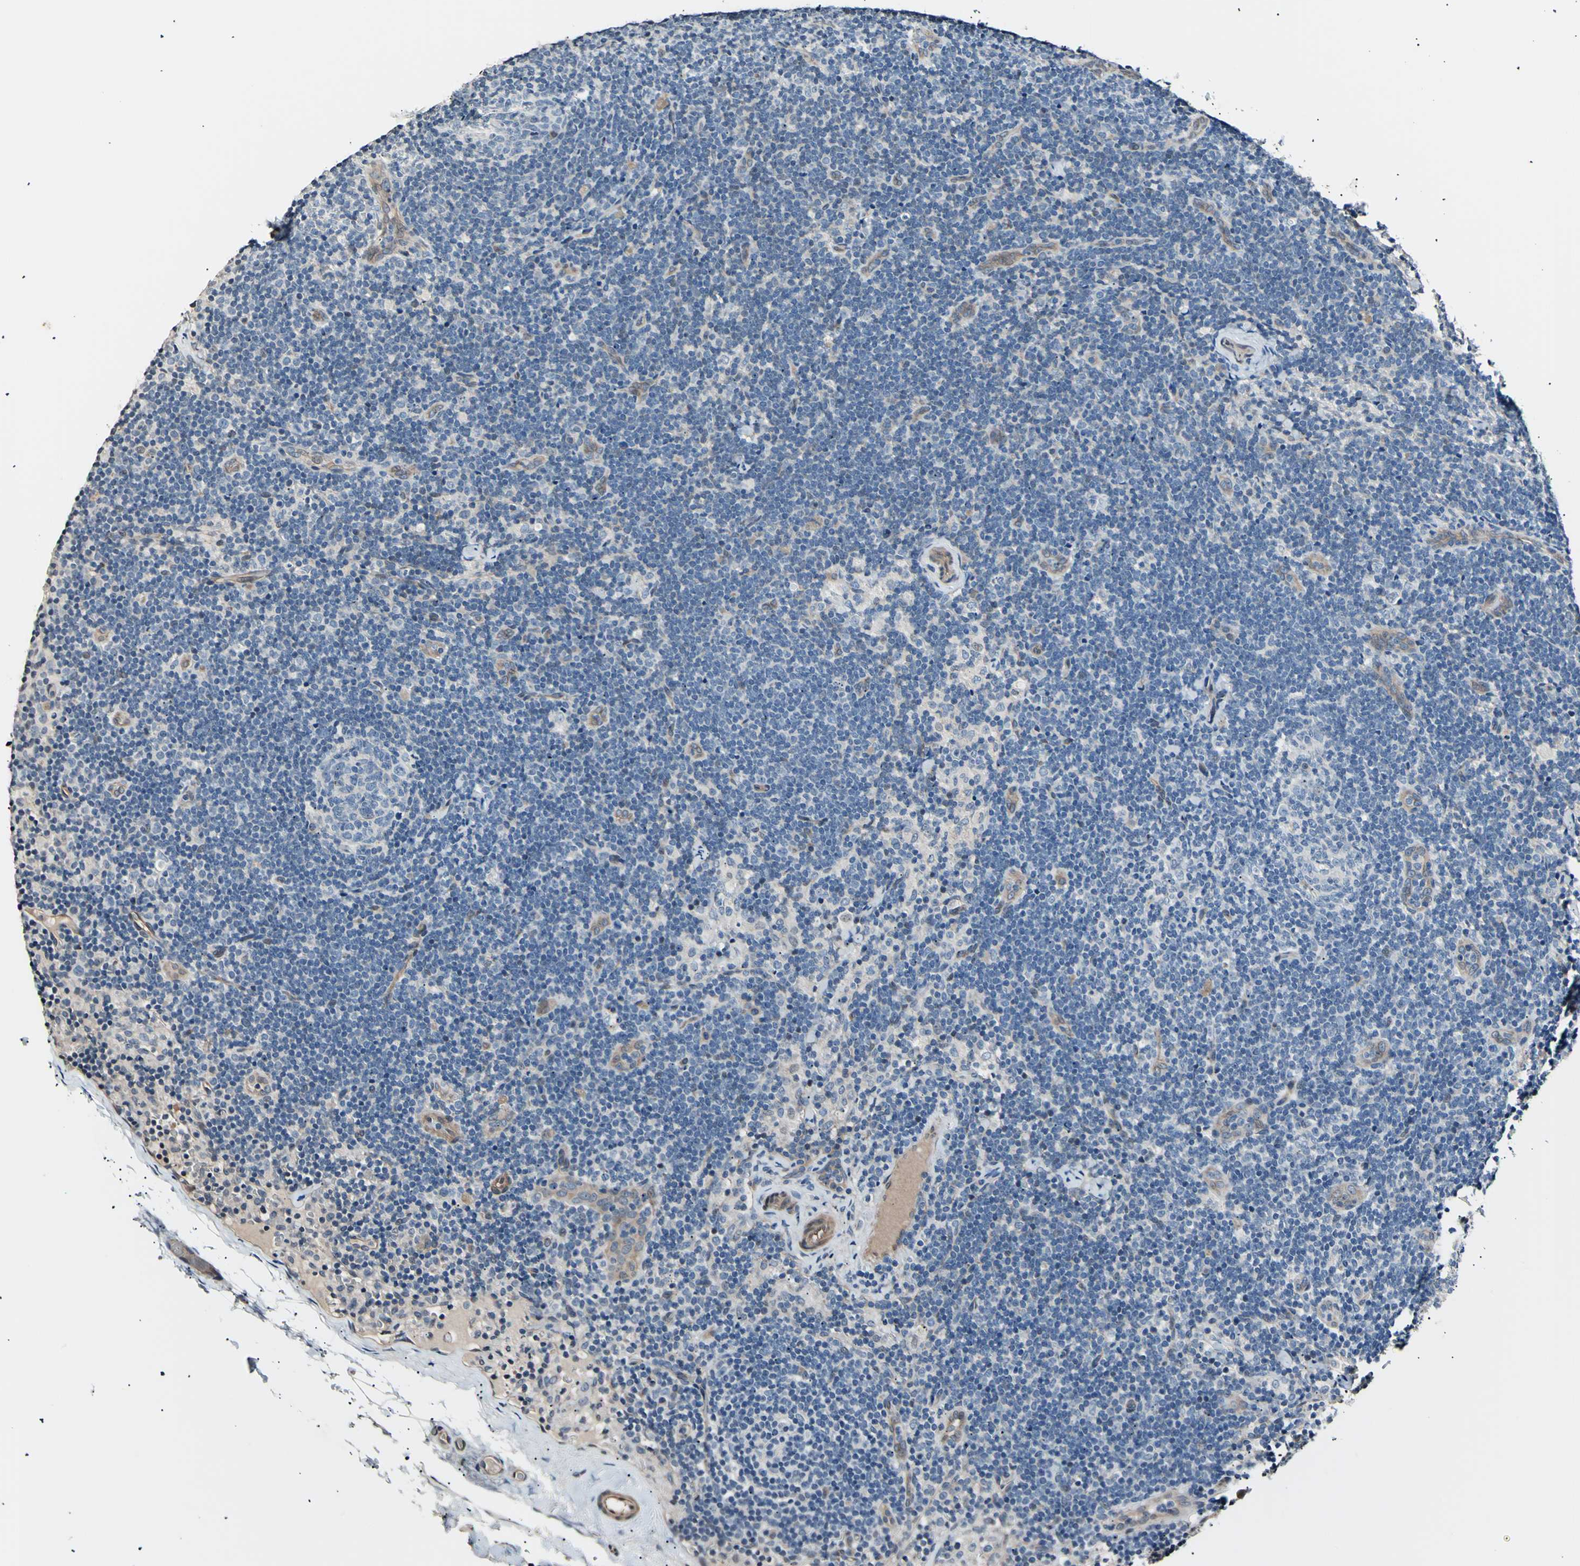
{"staining": {"intensity": "negative", "quantity": "none", "location": "none"}, "tissue": "lymph node", "cell_type": "Germinal center cells", "image_type": "normal", "snomed": [{"axis": "morphology", "description": "Normal tissue, NOS"}, {"axis": "topography", "description": "Lymph node"}], "caption": "Lymph node stained for a protein using immunohistochemistry shows no expression germinal center cells.", "gene": "AK1", "patient": {"sex": "female", "age": 14}}